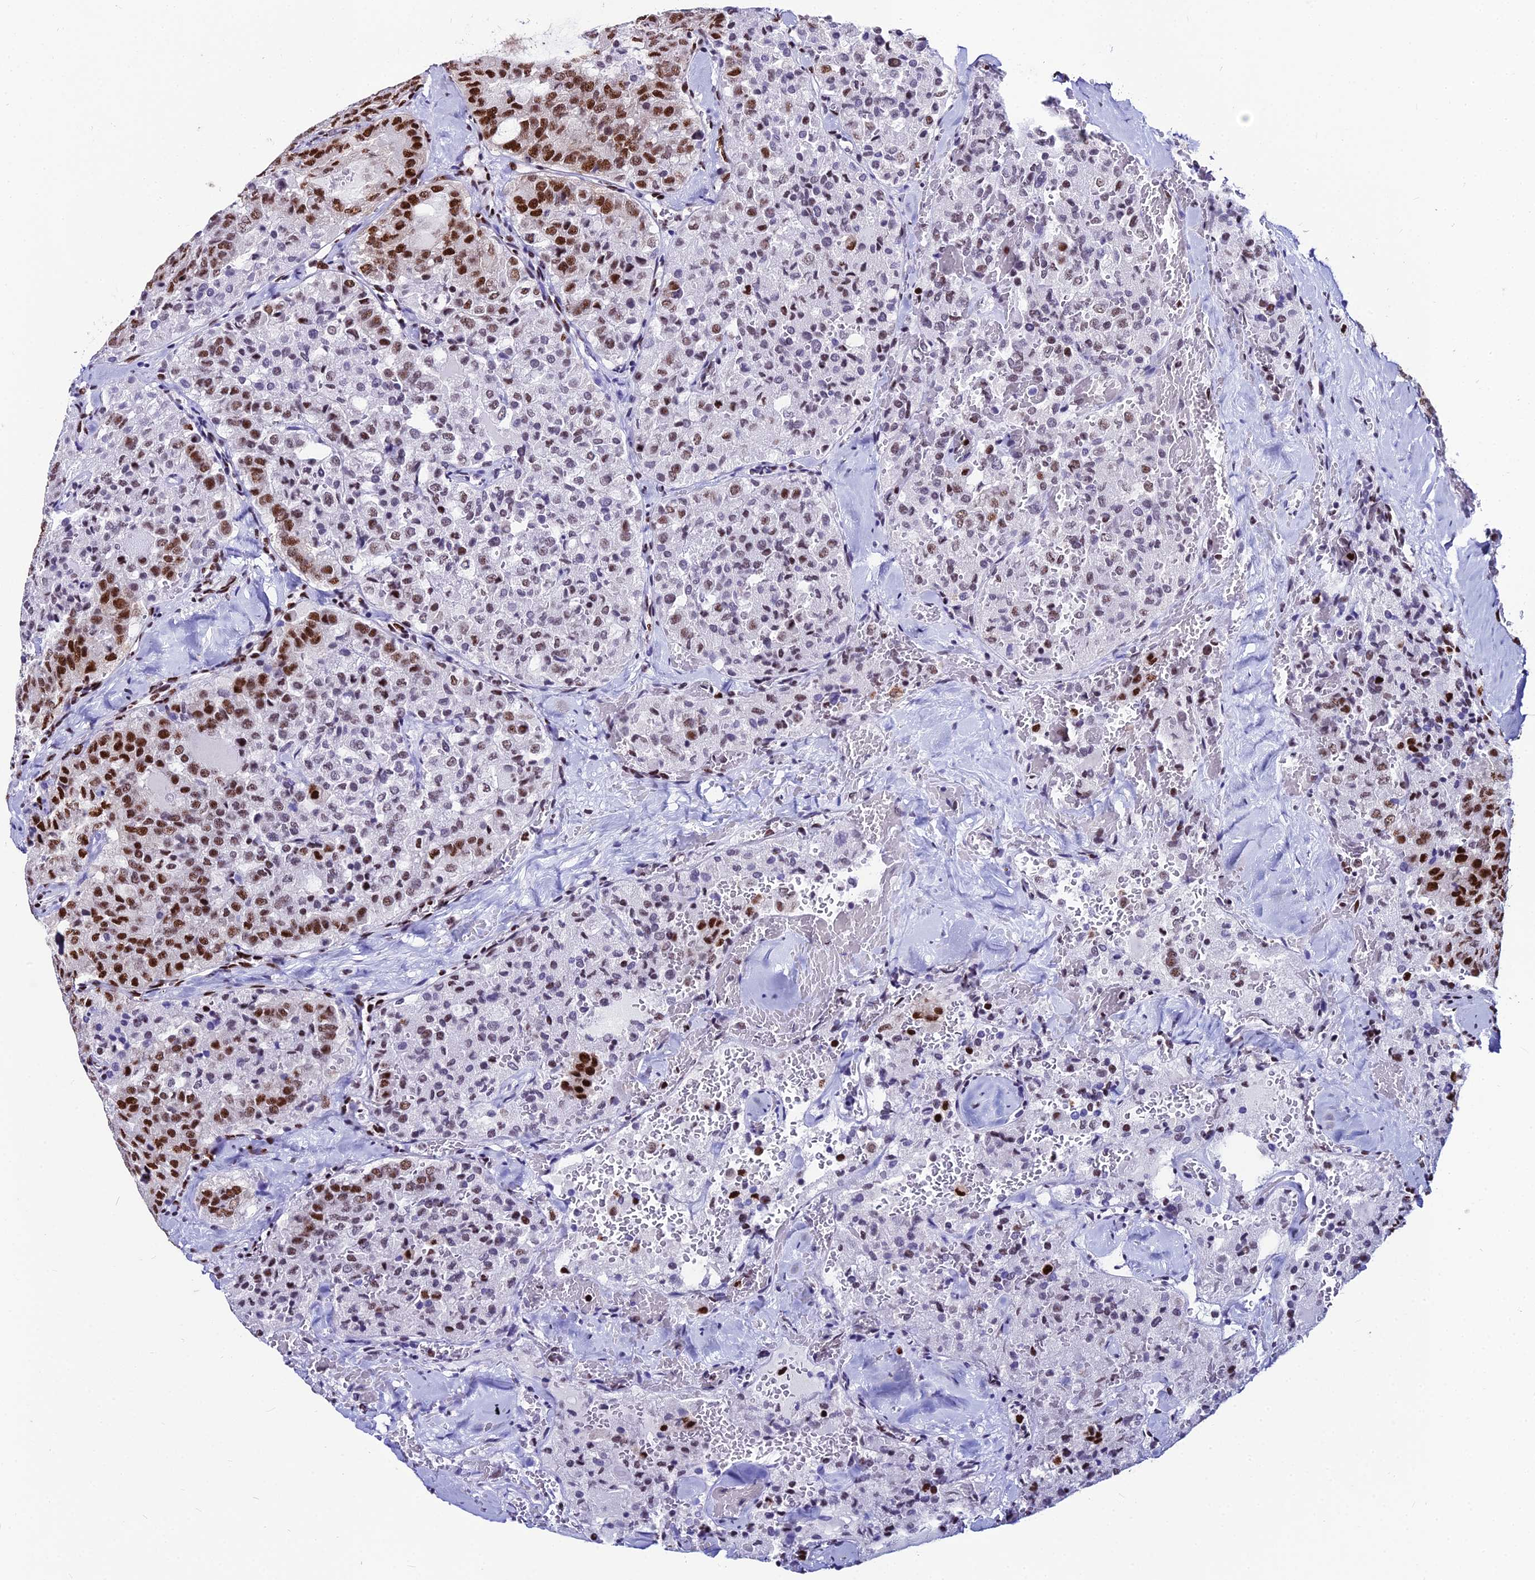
{"staining": {"intensity": "strong", "quantity": ">75%", "location": "nuclear"}, "tissue": "thyroid cancer", "cell_type": "Tumor cells", "image_type": "cancer", "snomed": [{"axis": "morphology", "description": "Follicular adenoma carcinoma, NOS"}, {"axis": "topography", "description": "Thyroid gland"}], "caption": "A histopathology image of thyroid cancer (follicular adenoma carcinoma) stained for a protein demonstrates strong nuclear brown staining in tumor cells.", "gene": "HNRNPH1", "patient": {"sex": "male", "age": 75}}